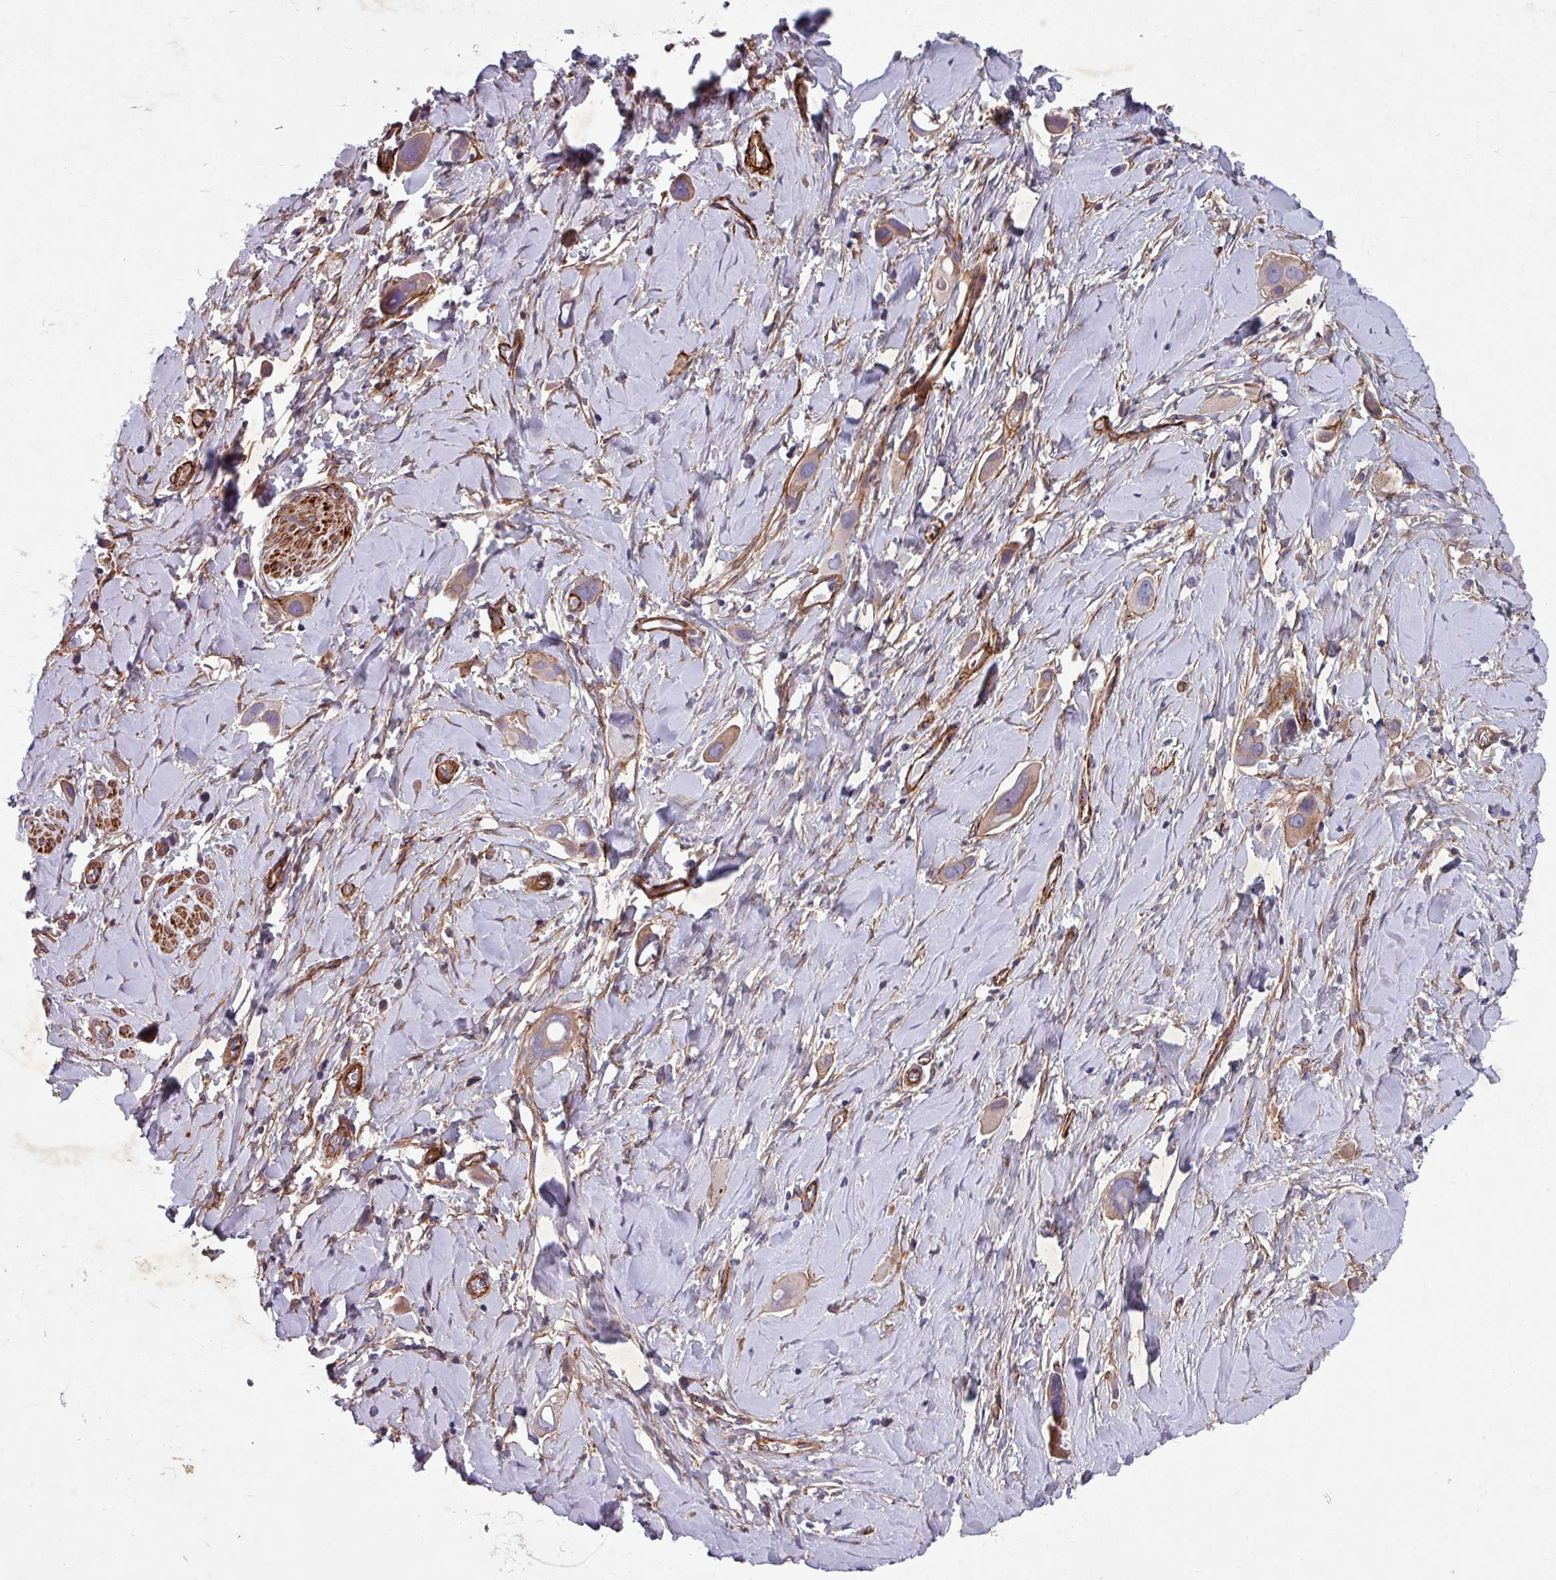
{"staining": {"intensity": "moderate", "quantity": "<25%", "location": "cytoplasmic/membranous"}, "tissue": "lung cancer", "cell_type": "Tumor cells", "image_type": "cancer", "snomed": [{"axis": "morphology", "description": "Adenocarcinoma, NOS"}, {"axis": "topography", "description": "Lung"}], "caption": "Adenocarcinoma (lung) stained with DAB (3,3'-diaminobenzidine) immunohistochemistry reveals low levels of moderate cytoplasmic/membranous staining in about <25% of tumor cells. Using DAB (brown) and hematoxylin (blue) stains, captured at high magnification using brightfield microscopy.", "gene": "ATP2C2", "patient": {"sex": "male", "age": 76}}